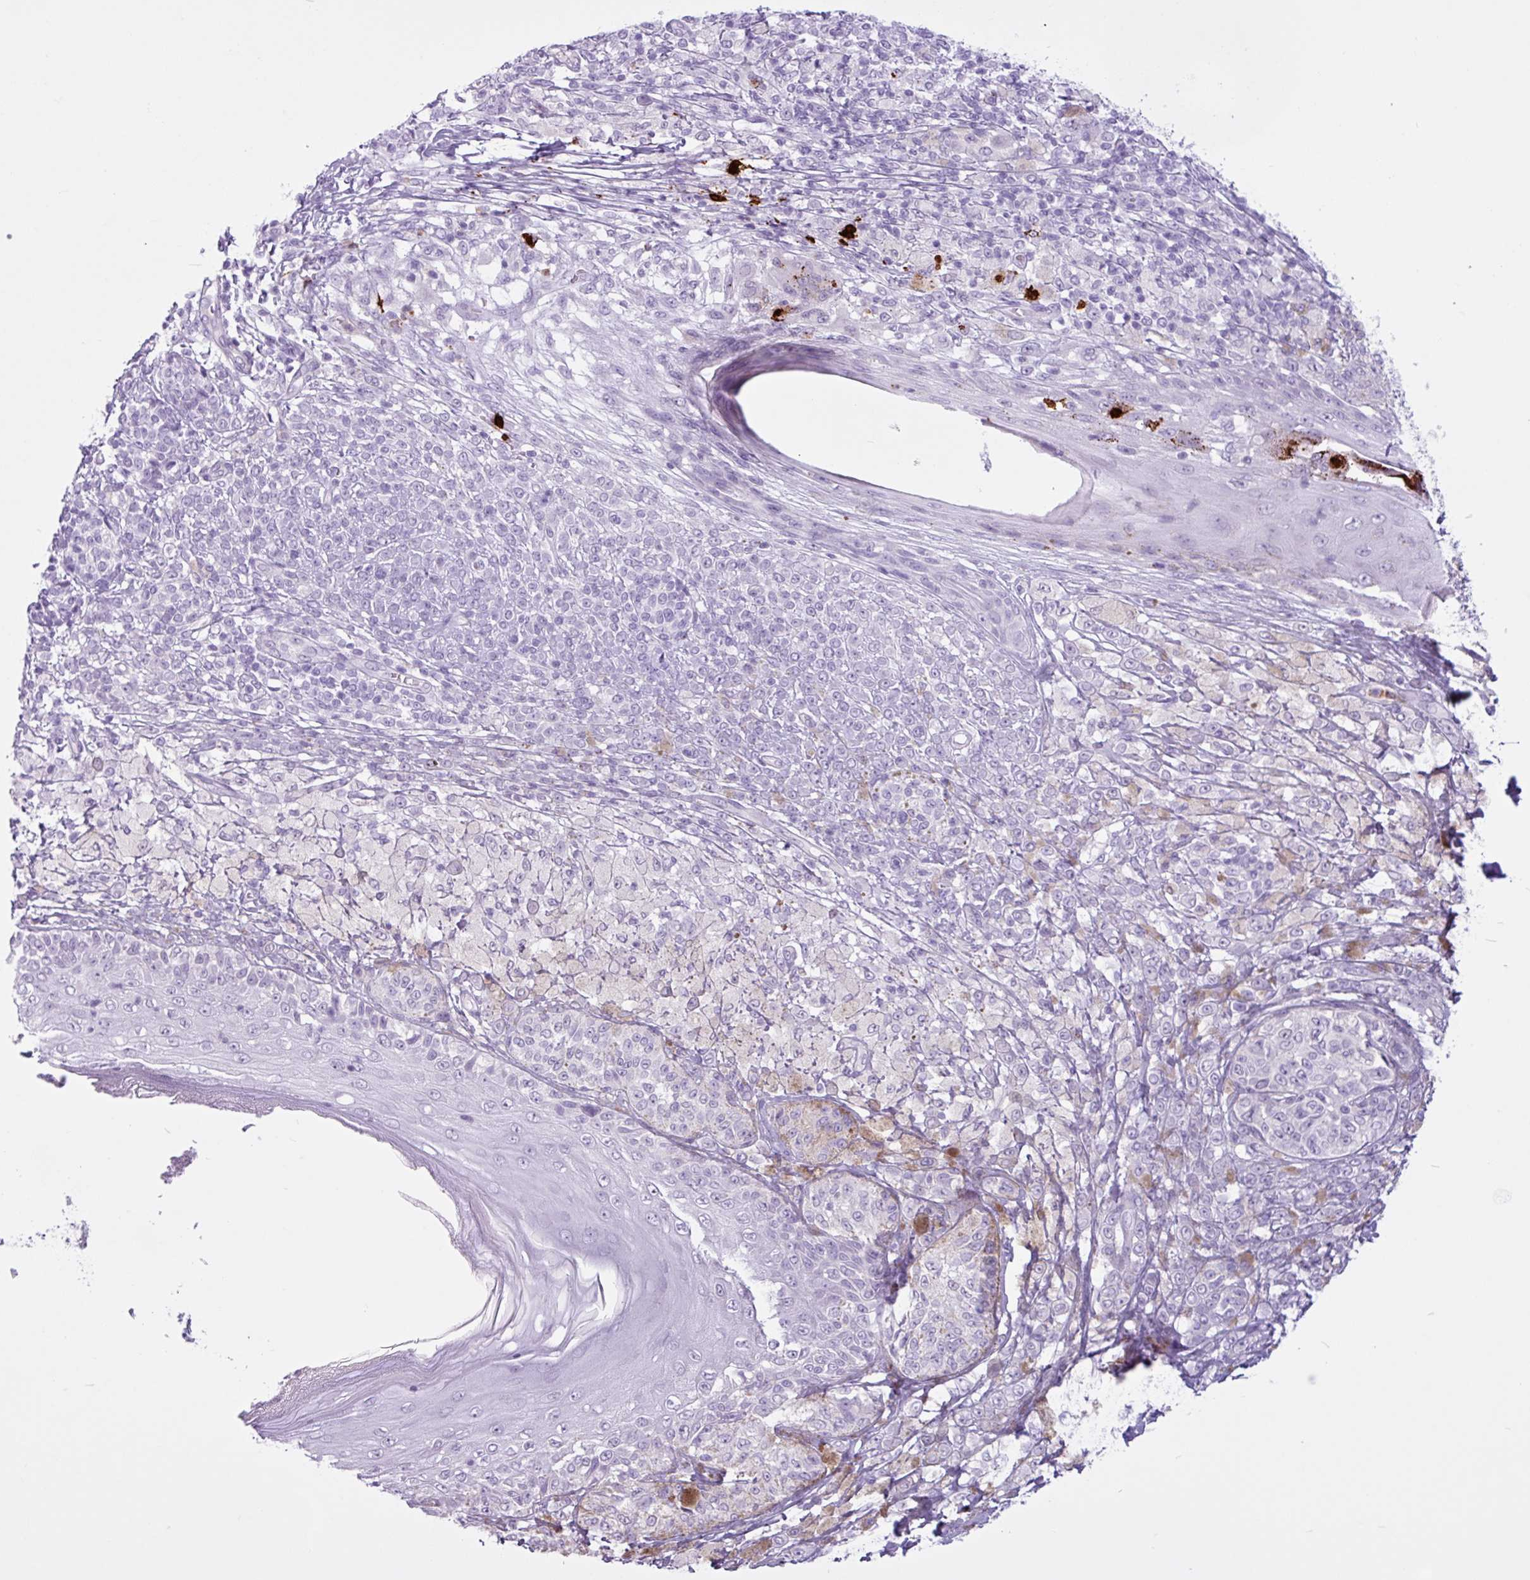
{"staining": {"intensity": "negative", "quantity": "none", "location": "none"}, "tissue": "melanoma", "cell_type": "Tumor cells", "image_type": "cancer", "snomed": [{"axis": "morphology", "description": "Malignant melanoma, NOS"}, {"axis": "topography", "description": "Skin"}], "caption": "The immunohistochemistry histopathology image has no significant staining in tumor cells of melanoma tissue.", "gene": "TMEM178A", "patient": {"sex": "male", "age": 42}}